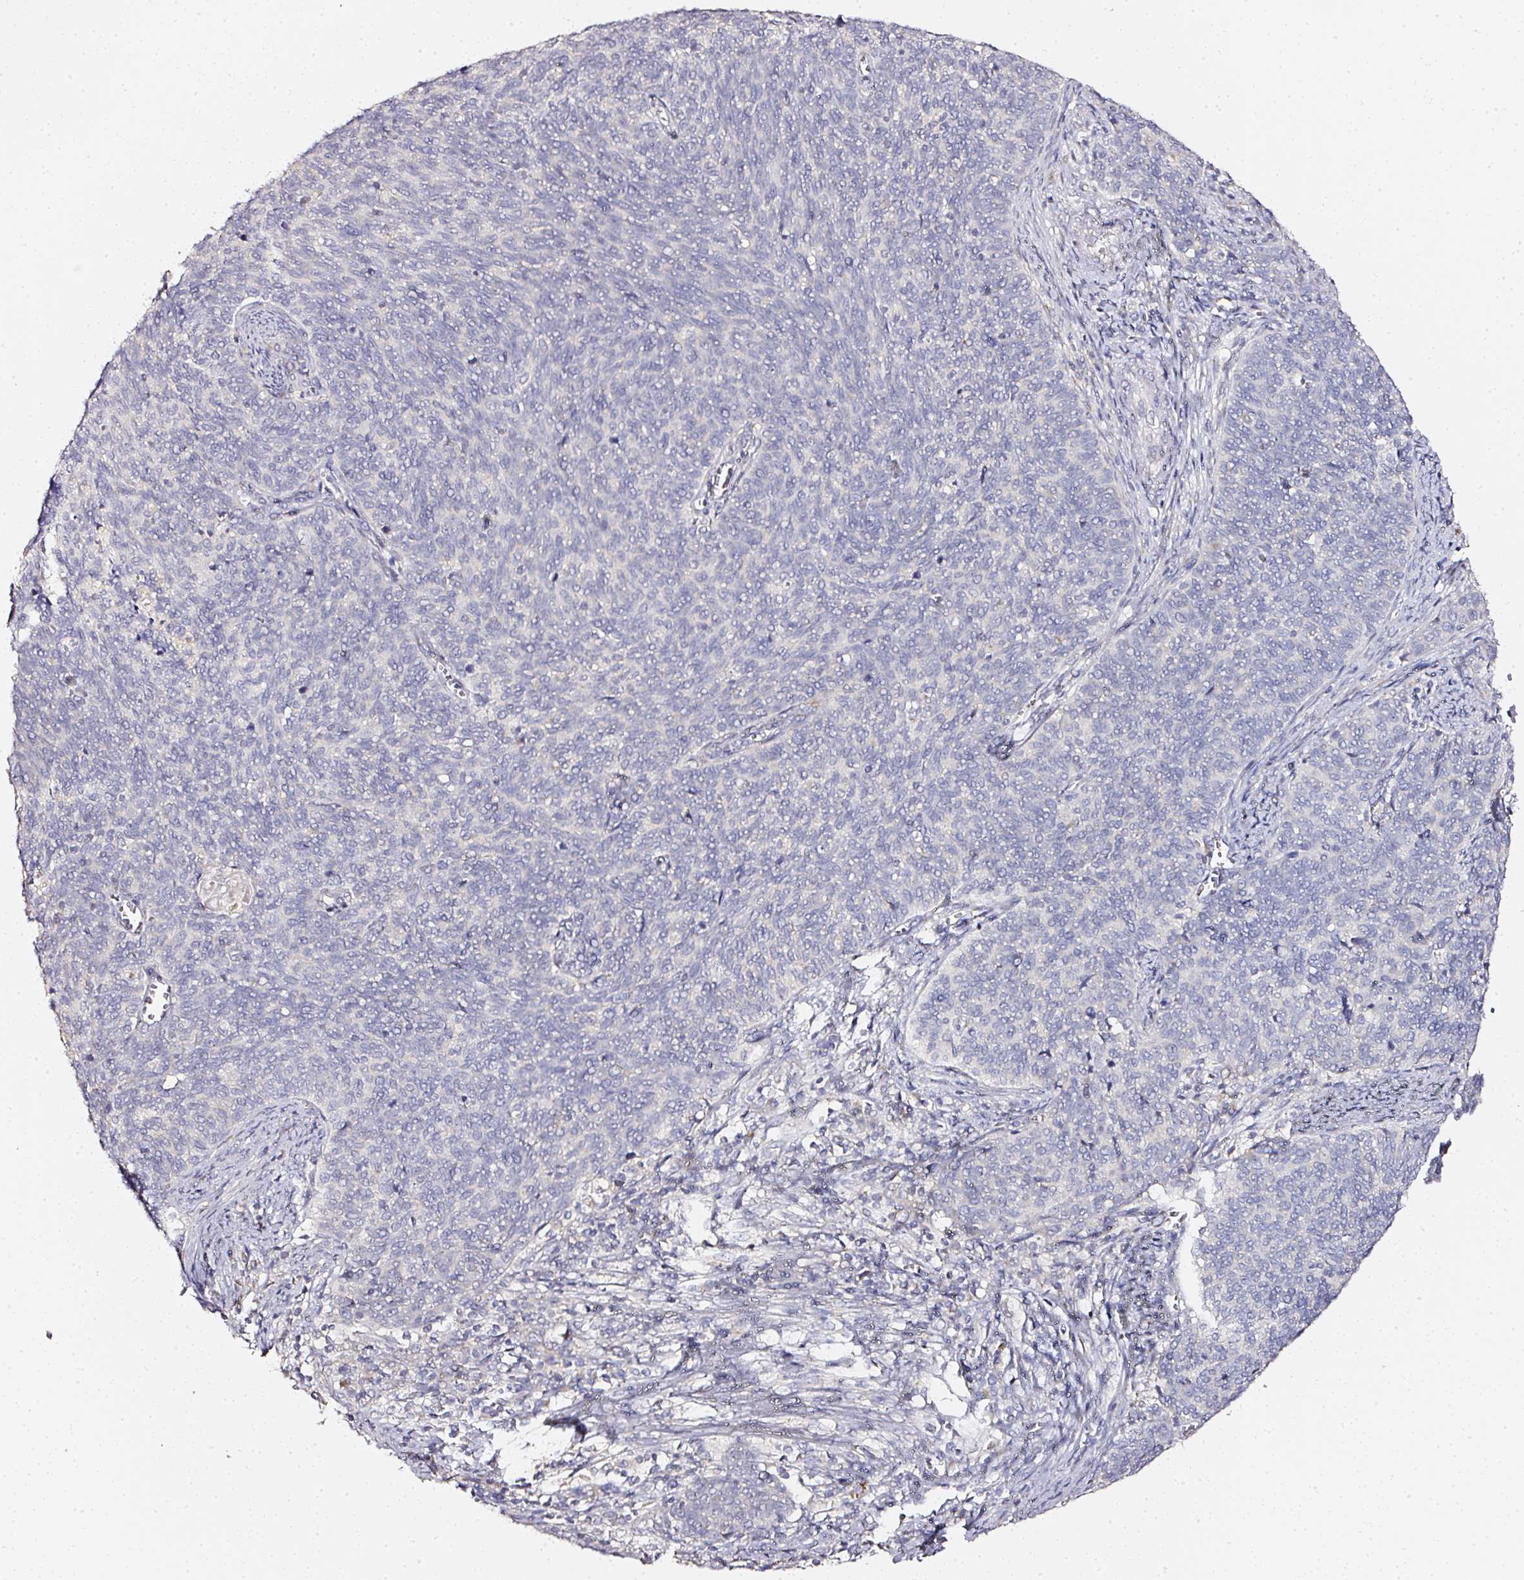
{"staining": {"intensity": "negative", "quantity": "none", "location": "none"}, "tissue": "cervical cancer", "cell_type": "Tumor cells", "image_type": "cancer", "snomed": [{"axis": "morphology", "description": "Squamous cell carcinoma, NOS"}, {"axis": "topography", "description": "Cervix"}], "caption": "Immunohistochemistry (IHC) of human cervical cancer reveals no expression in tumor cells.", "gene": "NTRK1", "patient": {"sex": "female", "age": 39}}